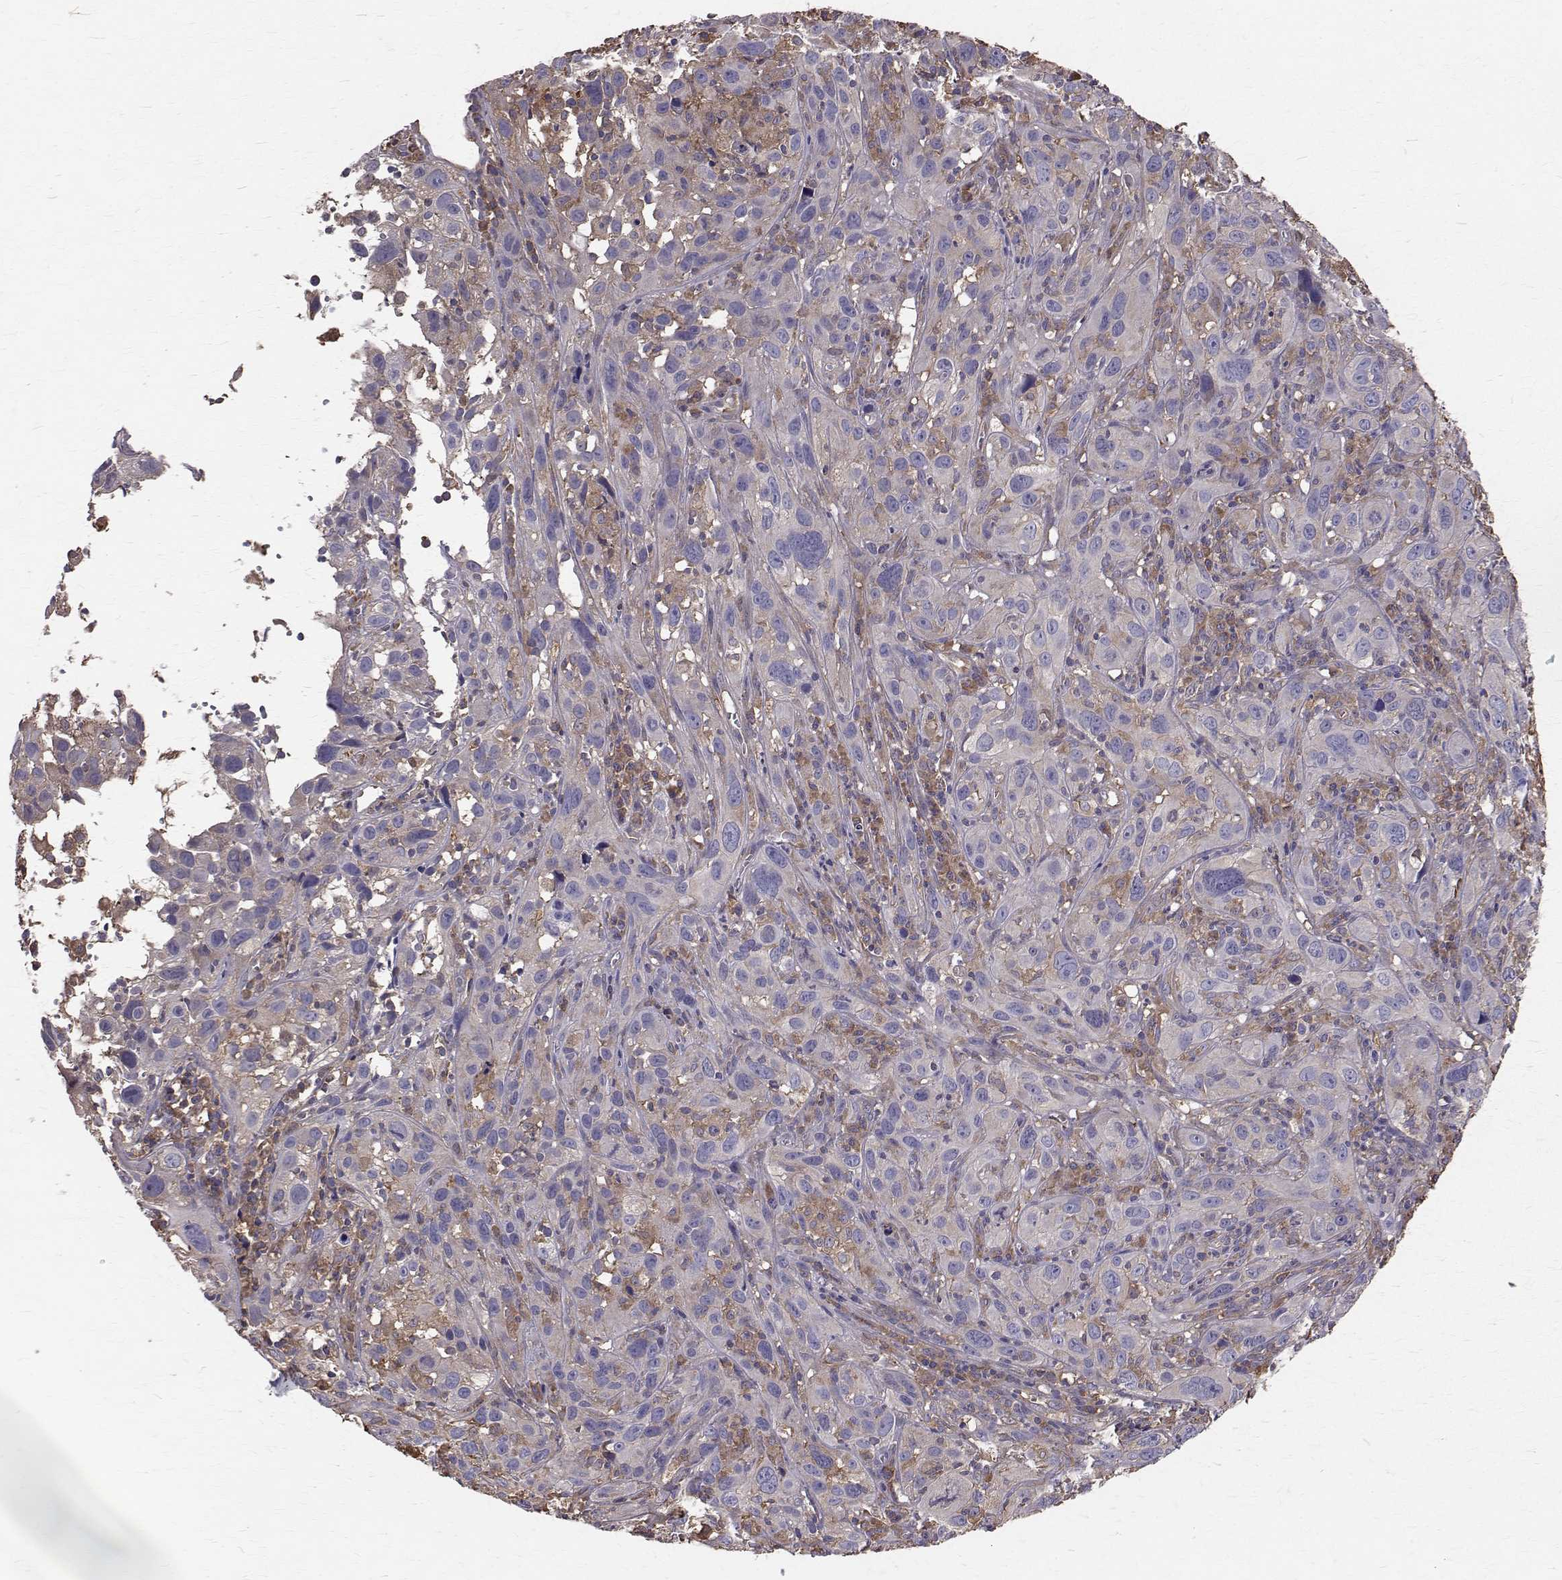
{"staining": {"intensity": "negative", "quantity": "none", "location": "none"}, "tissue": "cervical cancer", "cell_type": "Tumor cells", "image_type": "cancer", "snomed": [{"axis": "morphology", "description": "Squamous cell carcinoma, NOS"}, {"axis": "topography", "description": "Cervix"}], "caption": "IHC of squamous cell carcinoma (cervical) exhibits no expression in tumor cells. Brightfield microscopy of immunohistochemistry (IHC) stained with DAB (brown) and hematoxylin (blue), captured at high magnification.", "gene": "FARSB", "patient": {"sex": "female", "age": 37}}